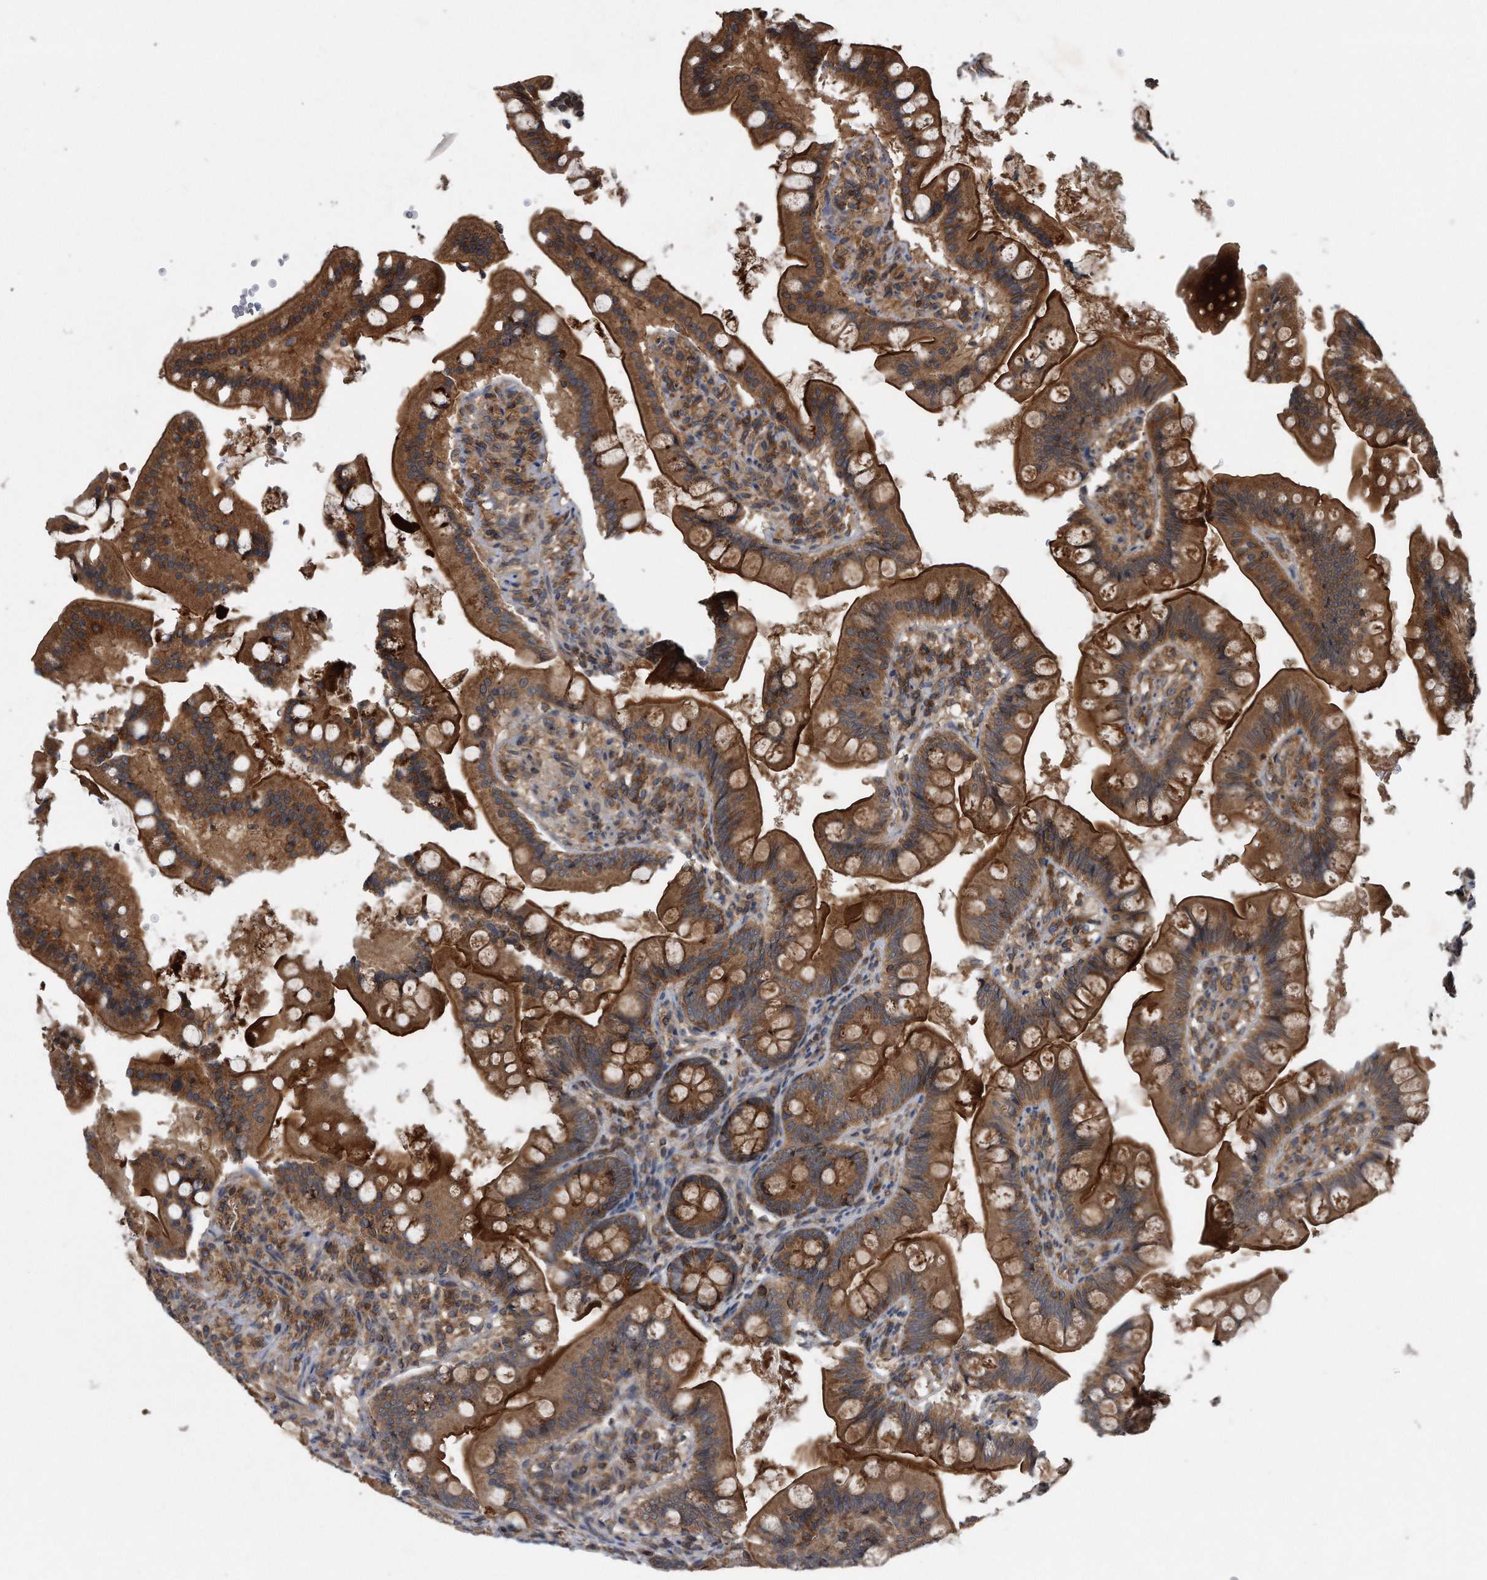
{"staining": {"intensity": "strong", "quantity": ">75%", "location": "cytoplasmic/membranous"}, "tissue": "small intestine", "cell_type": "Glandular cells", "image_type": "normal", "snomed": [{"axis": "morphology", "description": "Normal tissue, NOS"}, {"axis": "topography", "description": "Small intestine"}], "caption": "Unremarkable small intestine demonstrates strong cytoplasmic/membranous expression in approximately >75% of glandular cells (DAB (3,3'-diaminobenzidine) IHC with brightfield microscopy, high magnification)..", "gene": "ALPK2", "patient": {"sex": "male", "age": 7}}